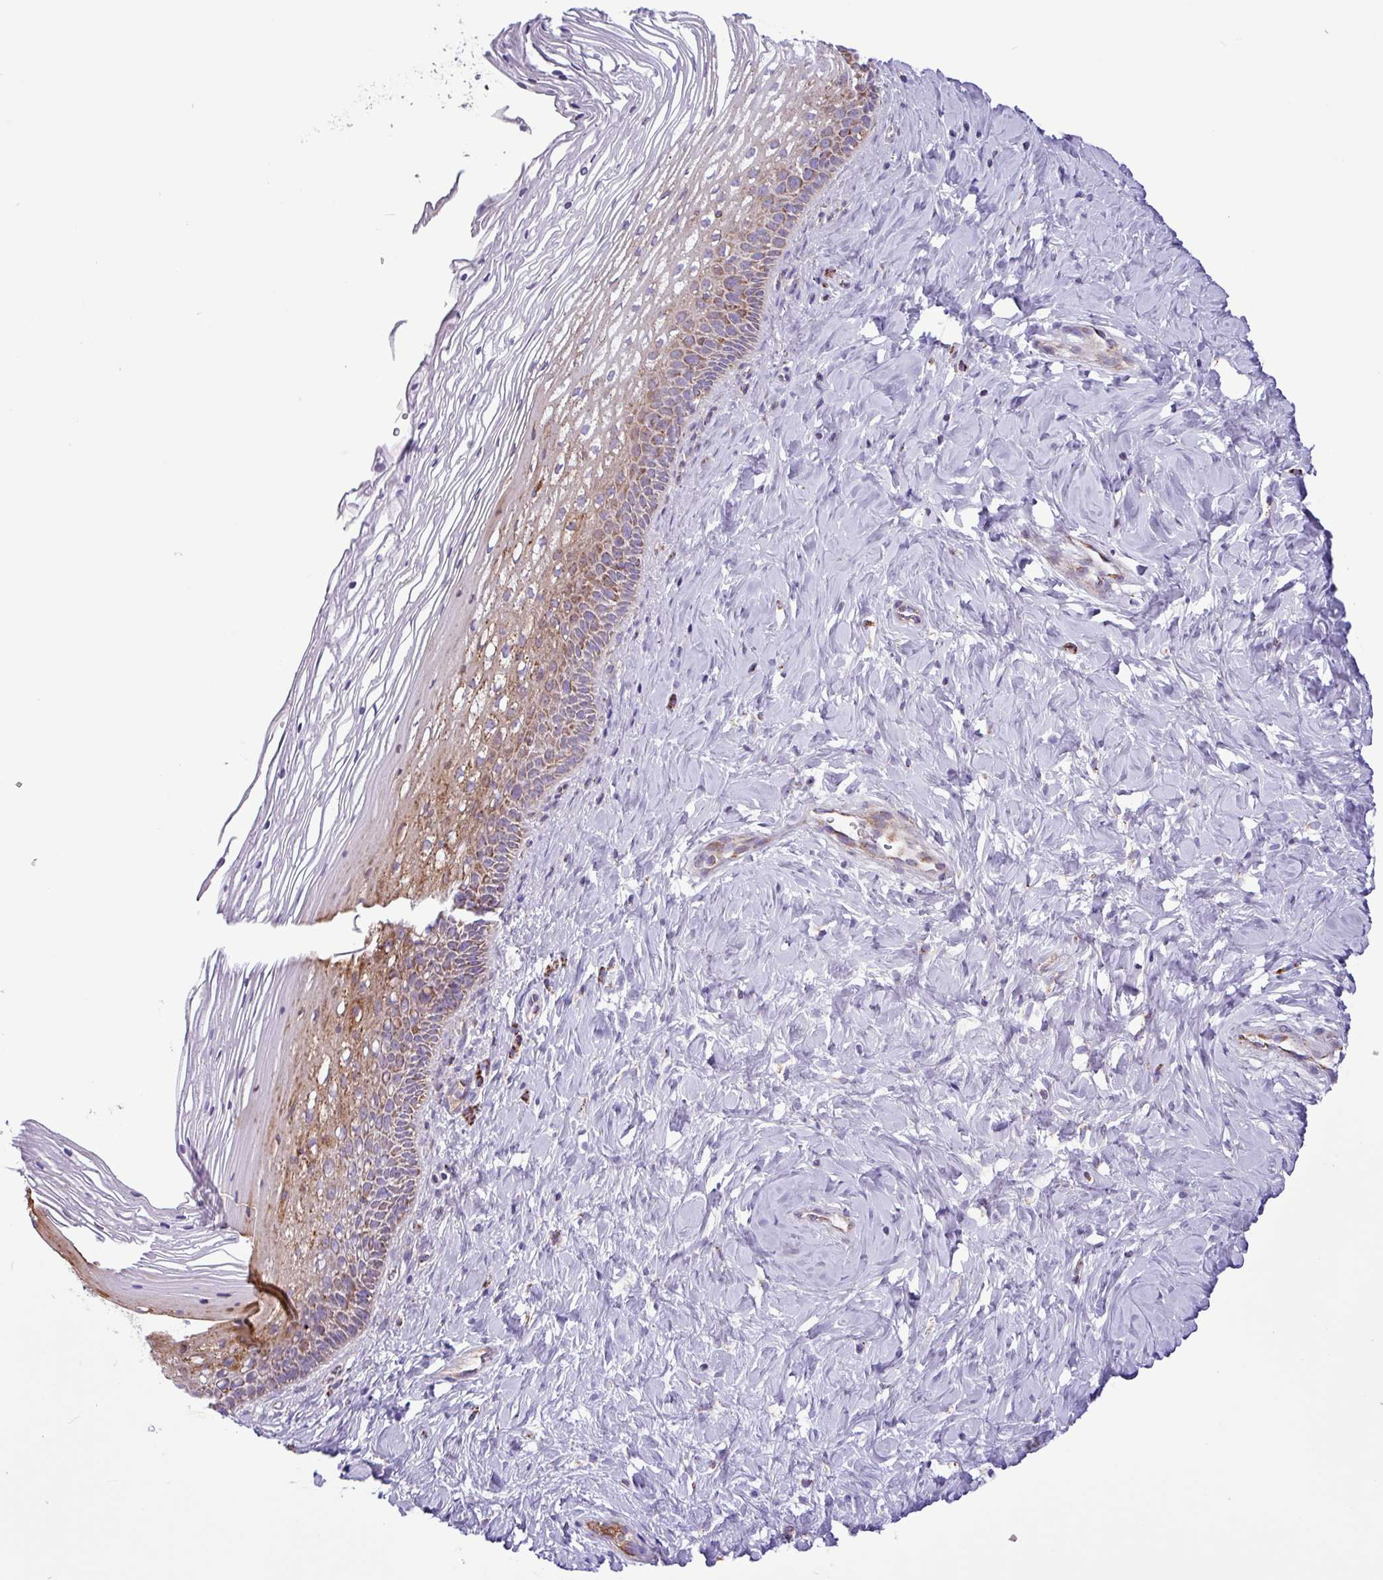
{"staining": {"intensity": "moderate", "quantity": ">75%", "location": "cytoplasmic/membranous"}, "tissue": "cervix", "cell_type": "Glandular cells", "image_type": "normal", "snomed": [{"axis": "morphology", "description": "Normal tissue, NOS"}, {"axis": "topography", "description": "Cervix"}], "caption": "Immunohistochemical staining of normal human cervix exhibits medium levels of moderate cytoplasmic/membranous positivity in about >75% of glandular cells.", "gene": "RTL3", "patient": {"sex": "female", "age": 36}}